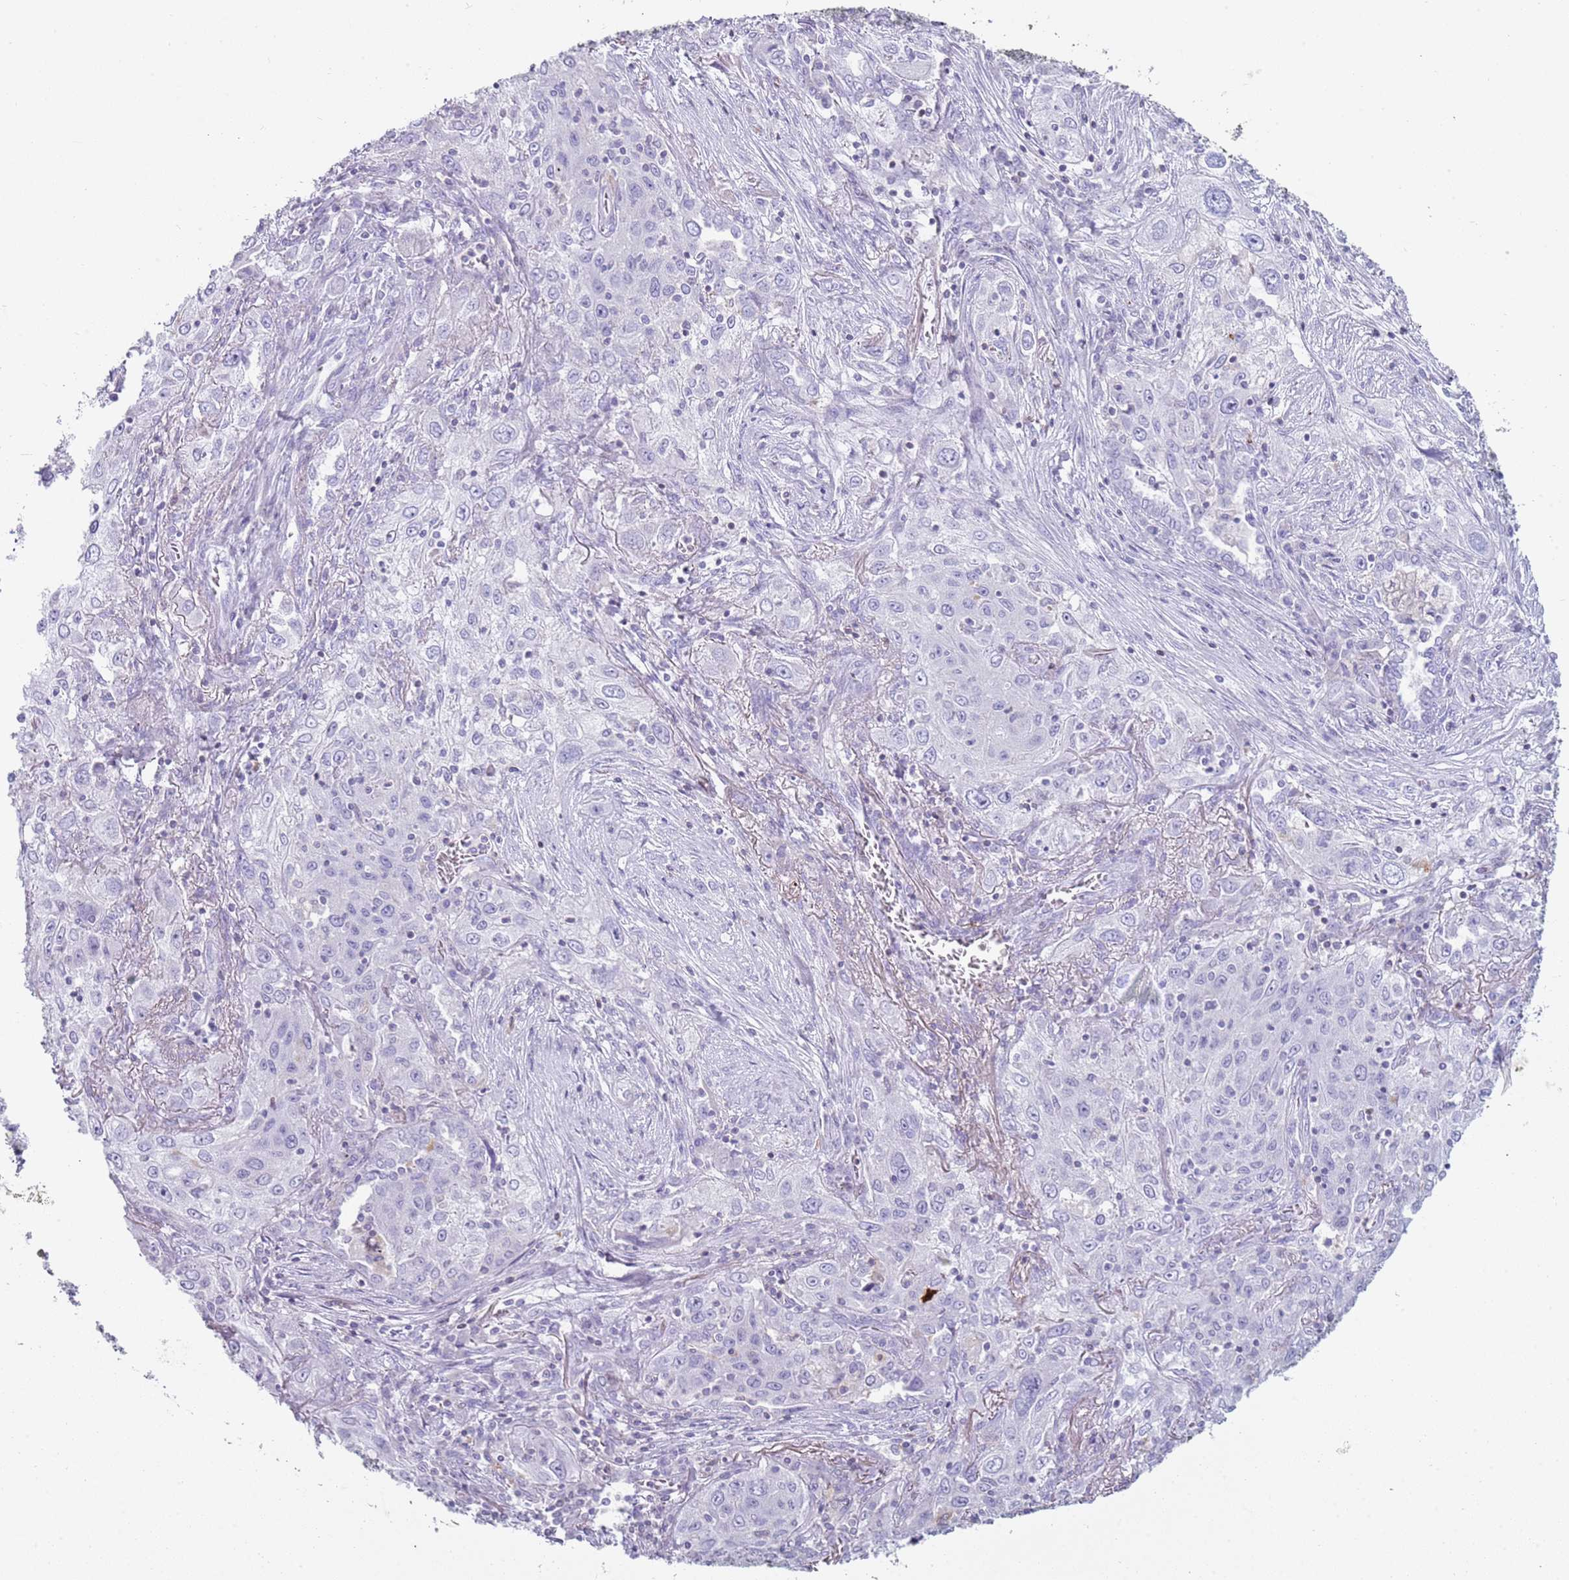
{"staining": {"intensity": "negative", "quantity": "none", "location": "none"}, "tissue": "lung cancer", "cell_type": "Tumor cells", "image_type": "cancer", "snomed": [{"axis": "morphology", "description": "Squamous cell carcinoma, NOS"}, {"axis": "topography", "description": "Lung"}], "caption": "Tumor cells show no significant protein positivity in squamous cell carcinoma (lung).", "gene": "NBPF20", "patient": {"sex": "female", "age": 69}}